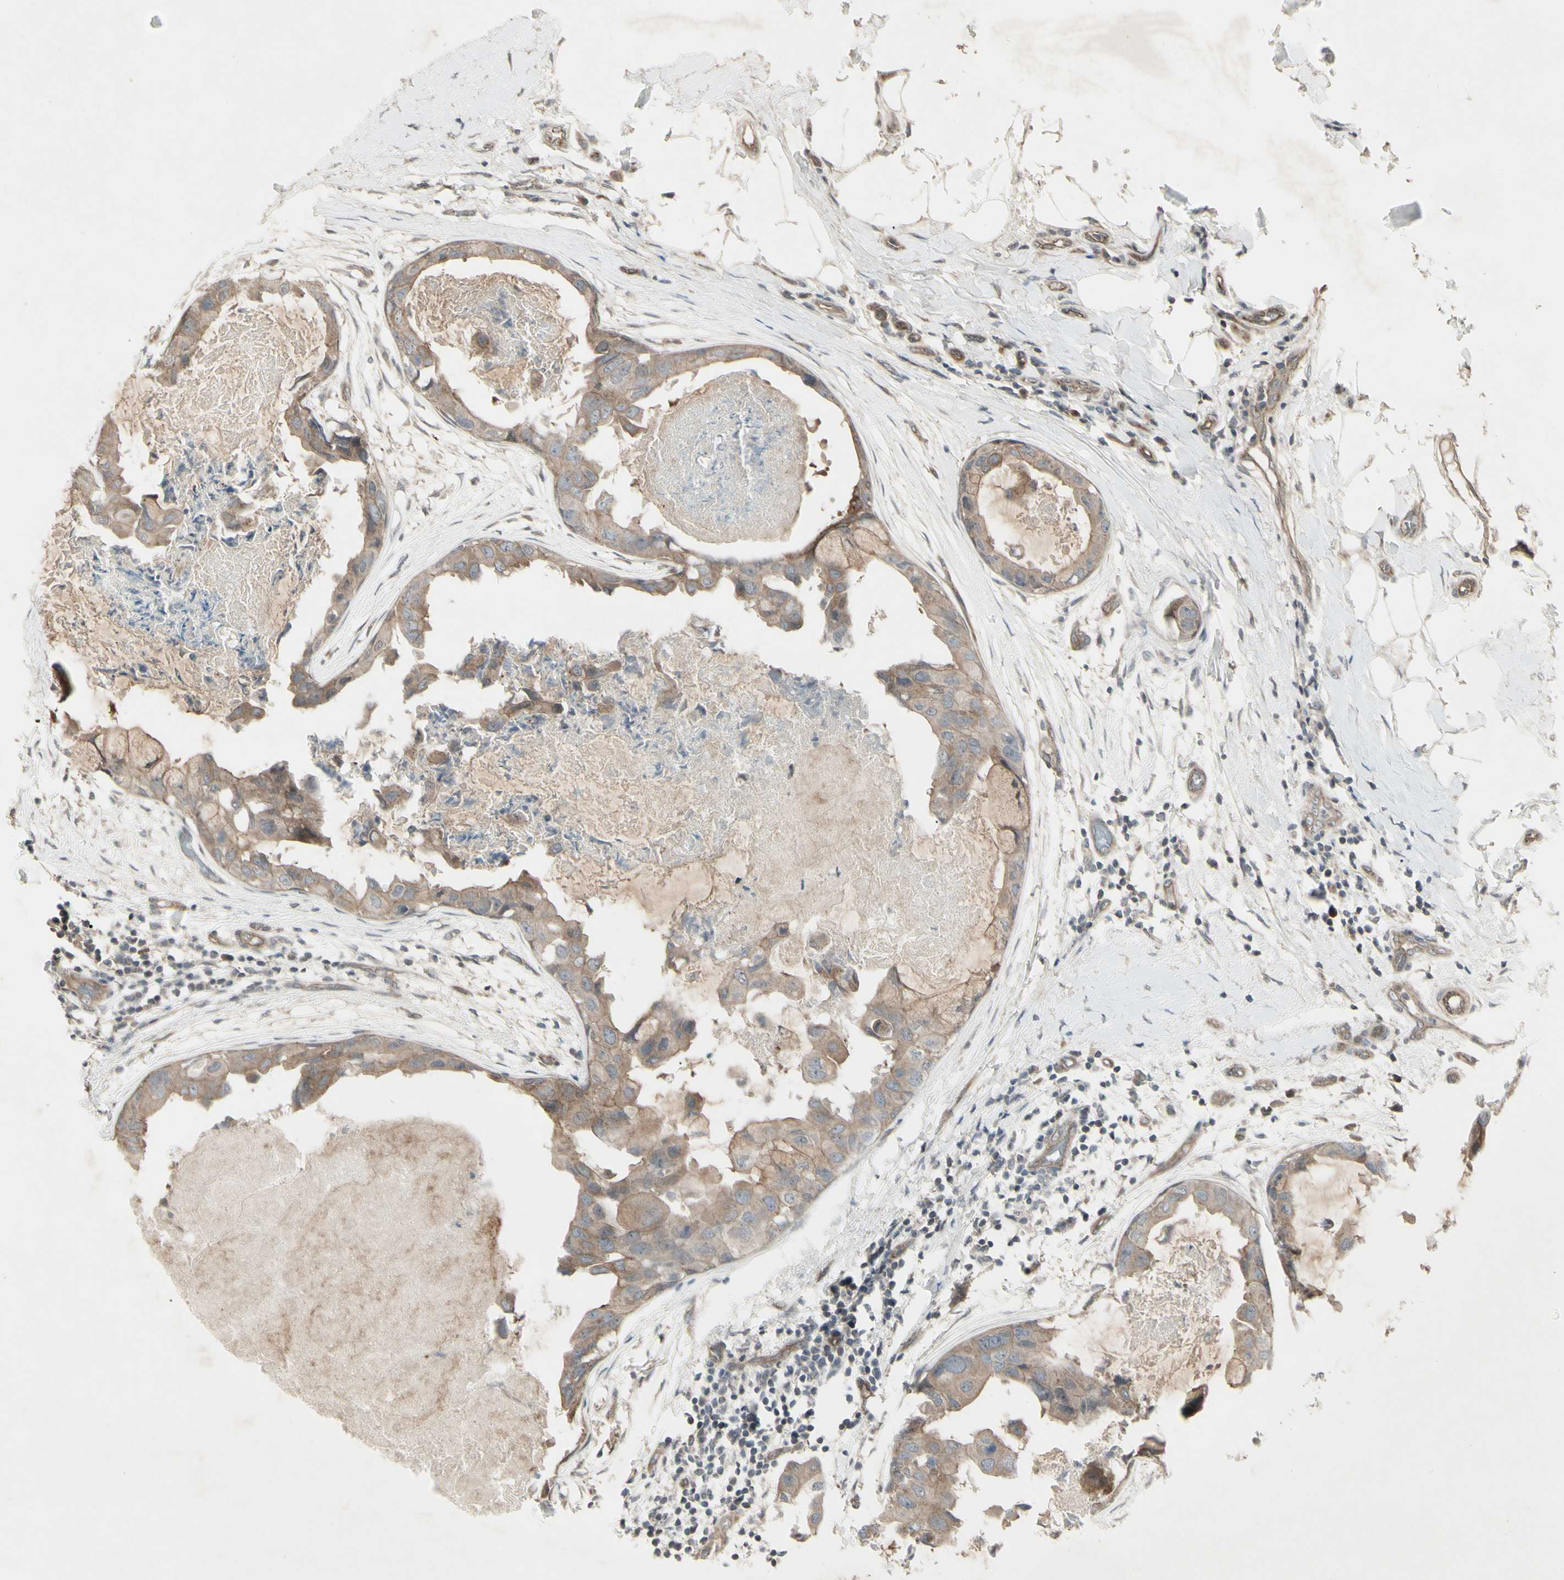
{"staining": {"intensity": "weak", "quantity": ">75%", "location": "cytoplasmic/membranous"}, "tissue": "breast cancer", "cell_type": "Tumor cells", "image_type": "cancer", "snomed": [{"axis": "morphology", "description": "Duct carcinoma"}, {"axis": "topography", "description": "Breast"}], "caption": "Intraductal carcinoma (breast) stained with a brown dye reveals weak cytoplasmic/membranous positive expression in approximately >75% of tumor cells.", "gene": "JAG1", "patient": {"sex": "female", "age": 40}}